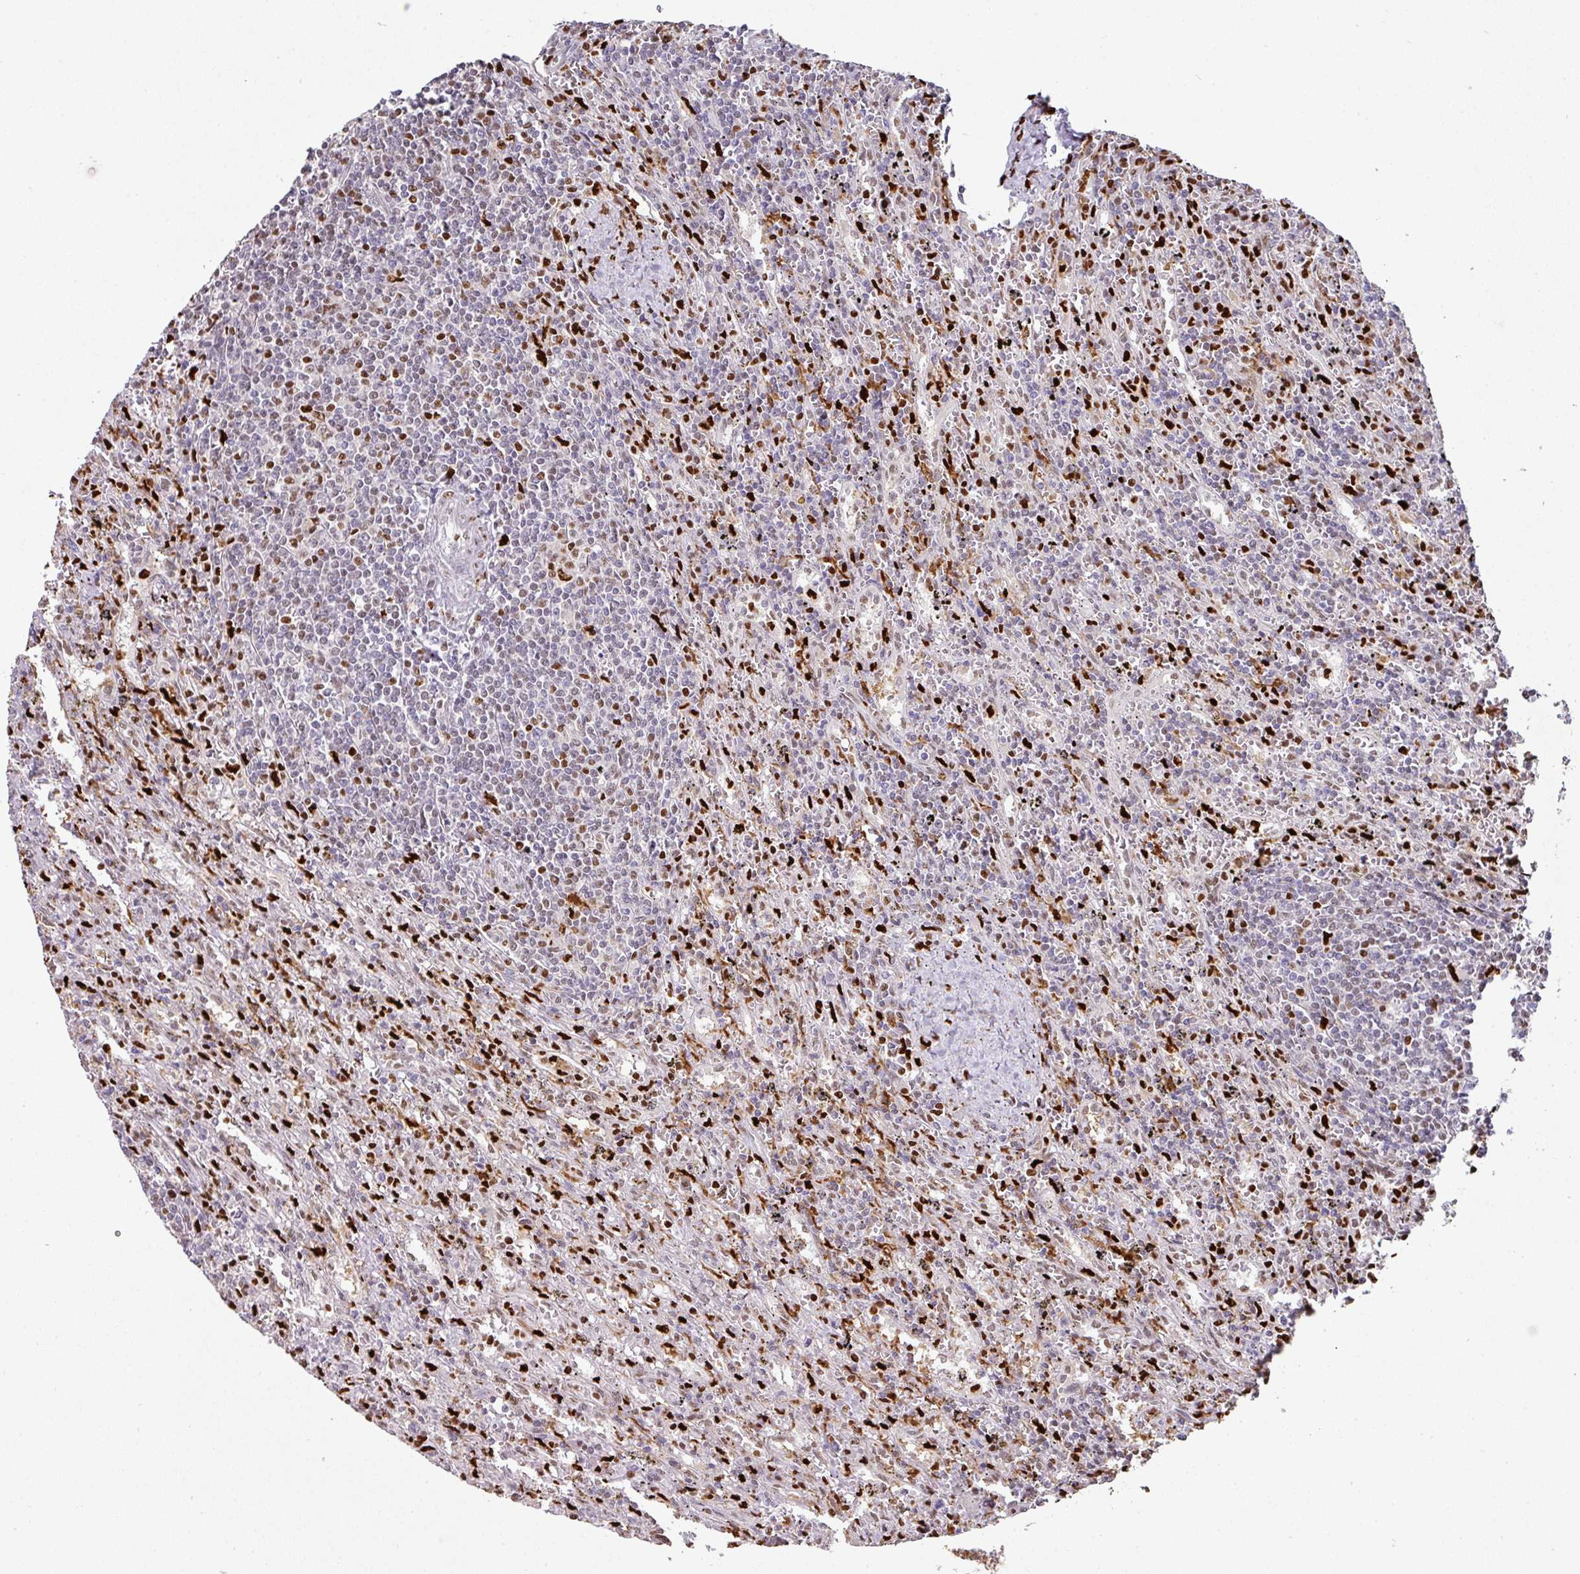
{"staining": {"intensity": "moderate", "quantity": "<25%", "location": "nuclear"}, "tissue": "lymphoma", "cell_type": "Tumor cells", "image_type": "cancer", "snomed": [{"axis": "morphology", "description": "Malignant lymphoma, non-Hodgkin's type, Low grade"}, {"axis": "topography", "description": "Spleen"}], "caption": "The immunohistochemical stain labels moderate nuclear staining in tumor cells of low-grade malignant lymphoma, non-Hodgkin's type tissue.", "gene": "SAMHD1", "patient": {"sex": "male", "age": 76}}